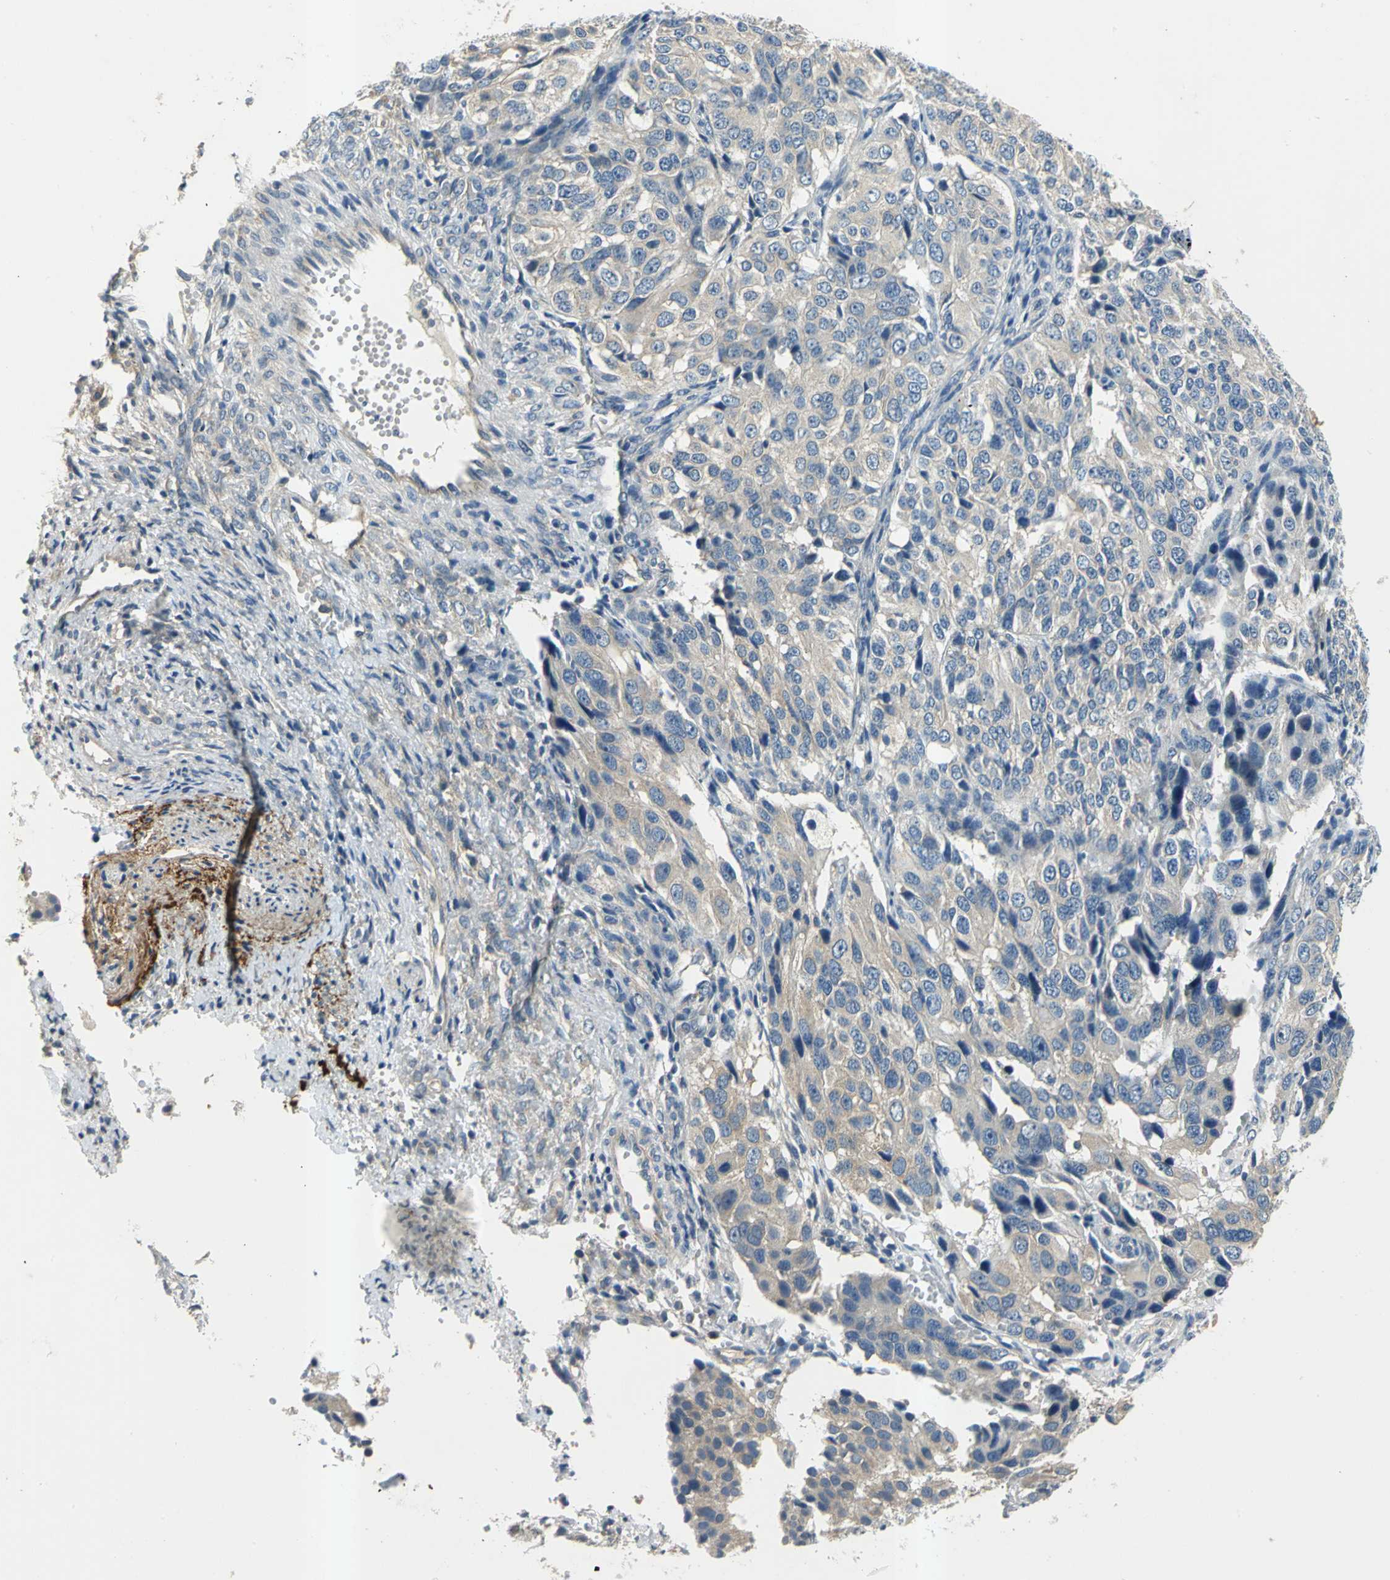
{"staining": {"intensity": "weak", "quantity": ">75%", "location": "cytoplasmic/membranous"}, "tissue": "ovarian cancer", "cell_type": "Tumor cells", "image_type": "cancer", "snomed": [{"axis": "morphology", "description": "Carcinoma, endometroid"}, {"axis": "topography", "description": "Ovary"}], "caption": "Immunohistochemistry of human ovarian endometroid carcinoma displays low levels of weak cytoplasmic/membranous expression in approximately >75% of tumor cells.", "gene": "SLC16A7", "patient": {"sex": "female", "age": 51}}